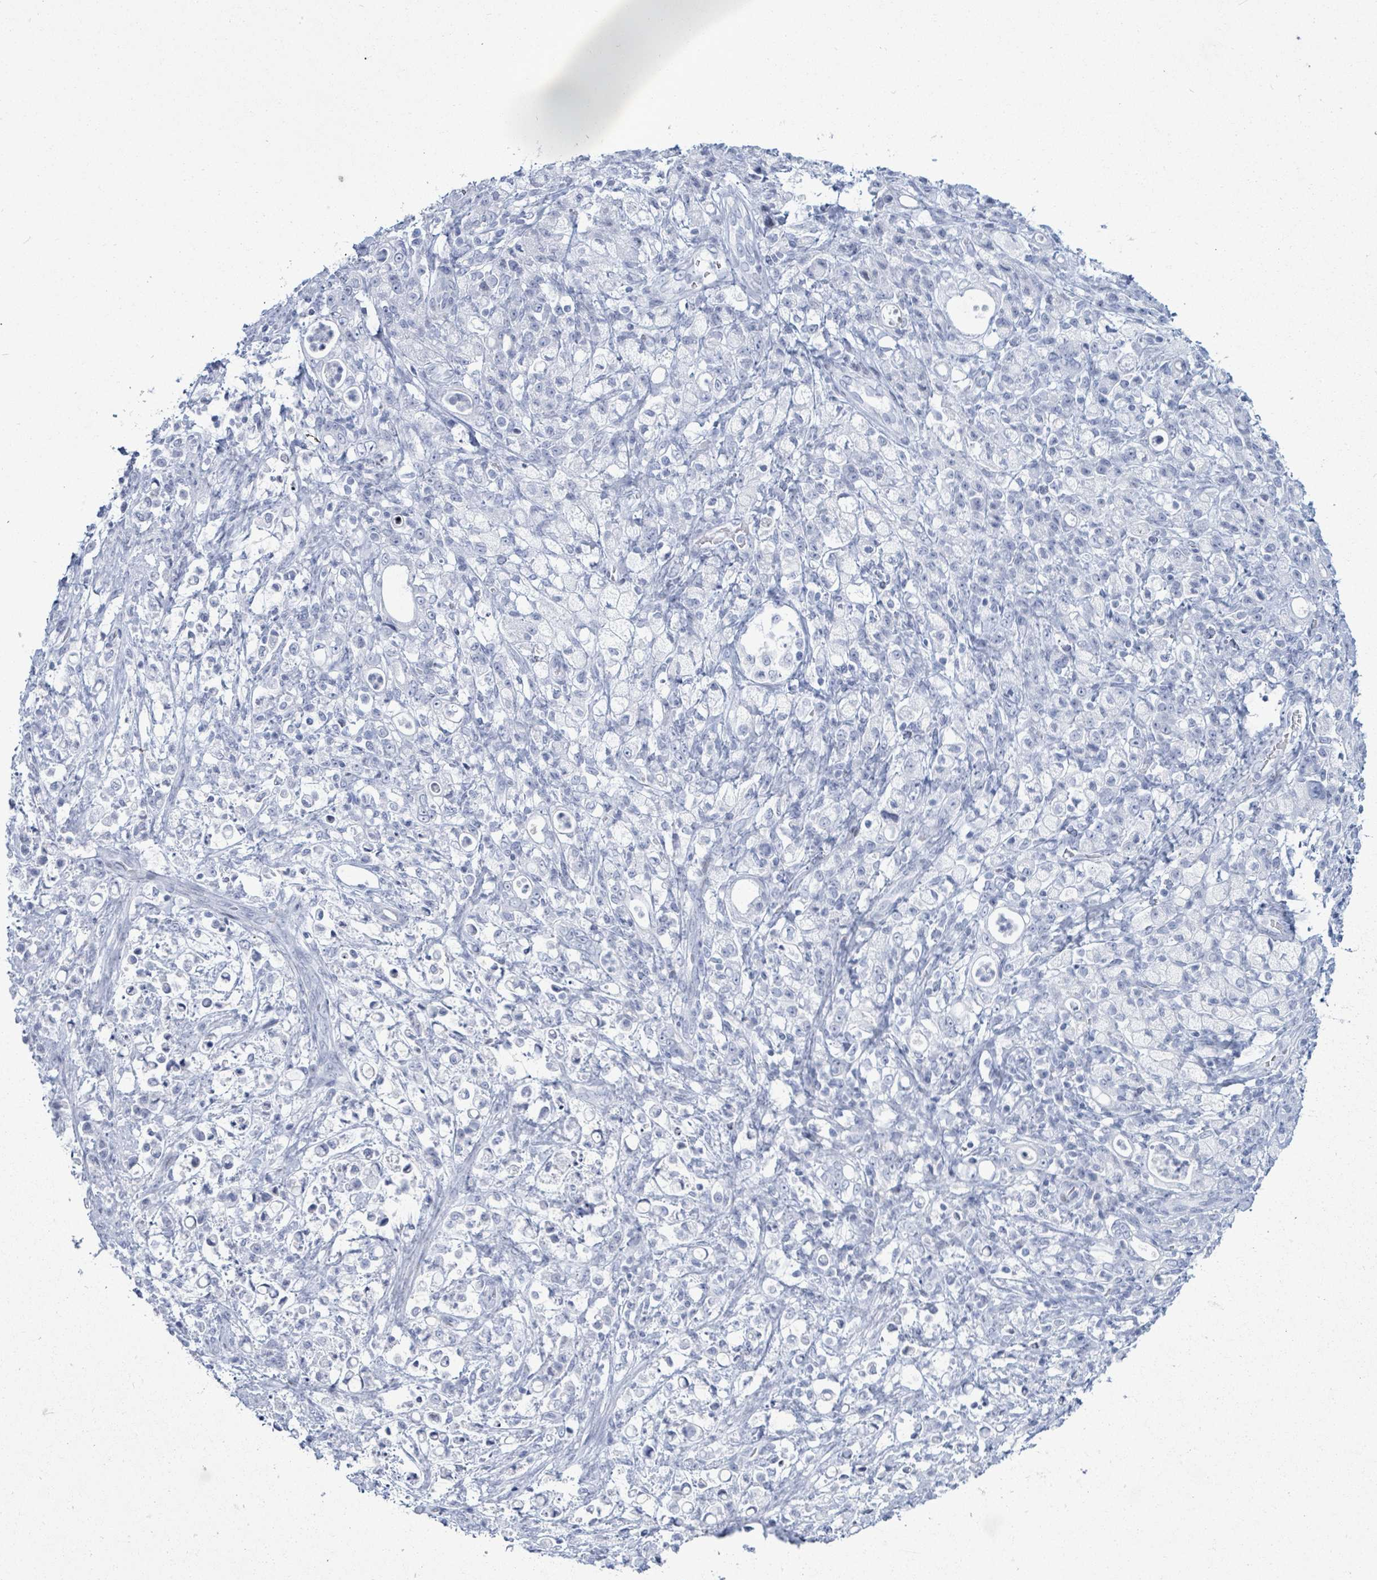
{"staining": {"intensity": "negative", "quantity": "none", "location": "none"}, "tissue": "stomach cancer", "cell_type": "Tumor cells", "image_type": "cancer", "snomed": [{"axis": "morphology", "description": "Adenocarcinoma, NOS"}, {"axis": "topography", "description": "Stomach"}], "caption": "DAB (3,3'-diaminobenzidine) immunohistochemical staining of human stomach cancer reveals no significant positivity in tumor cells.", "gene": "MALL", "patient": {"sex": "female", "age": 60}}